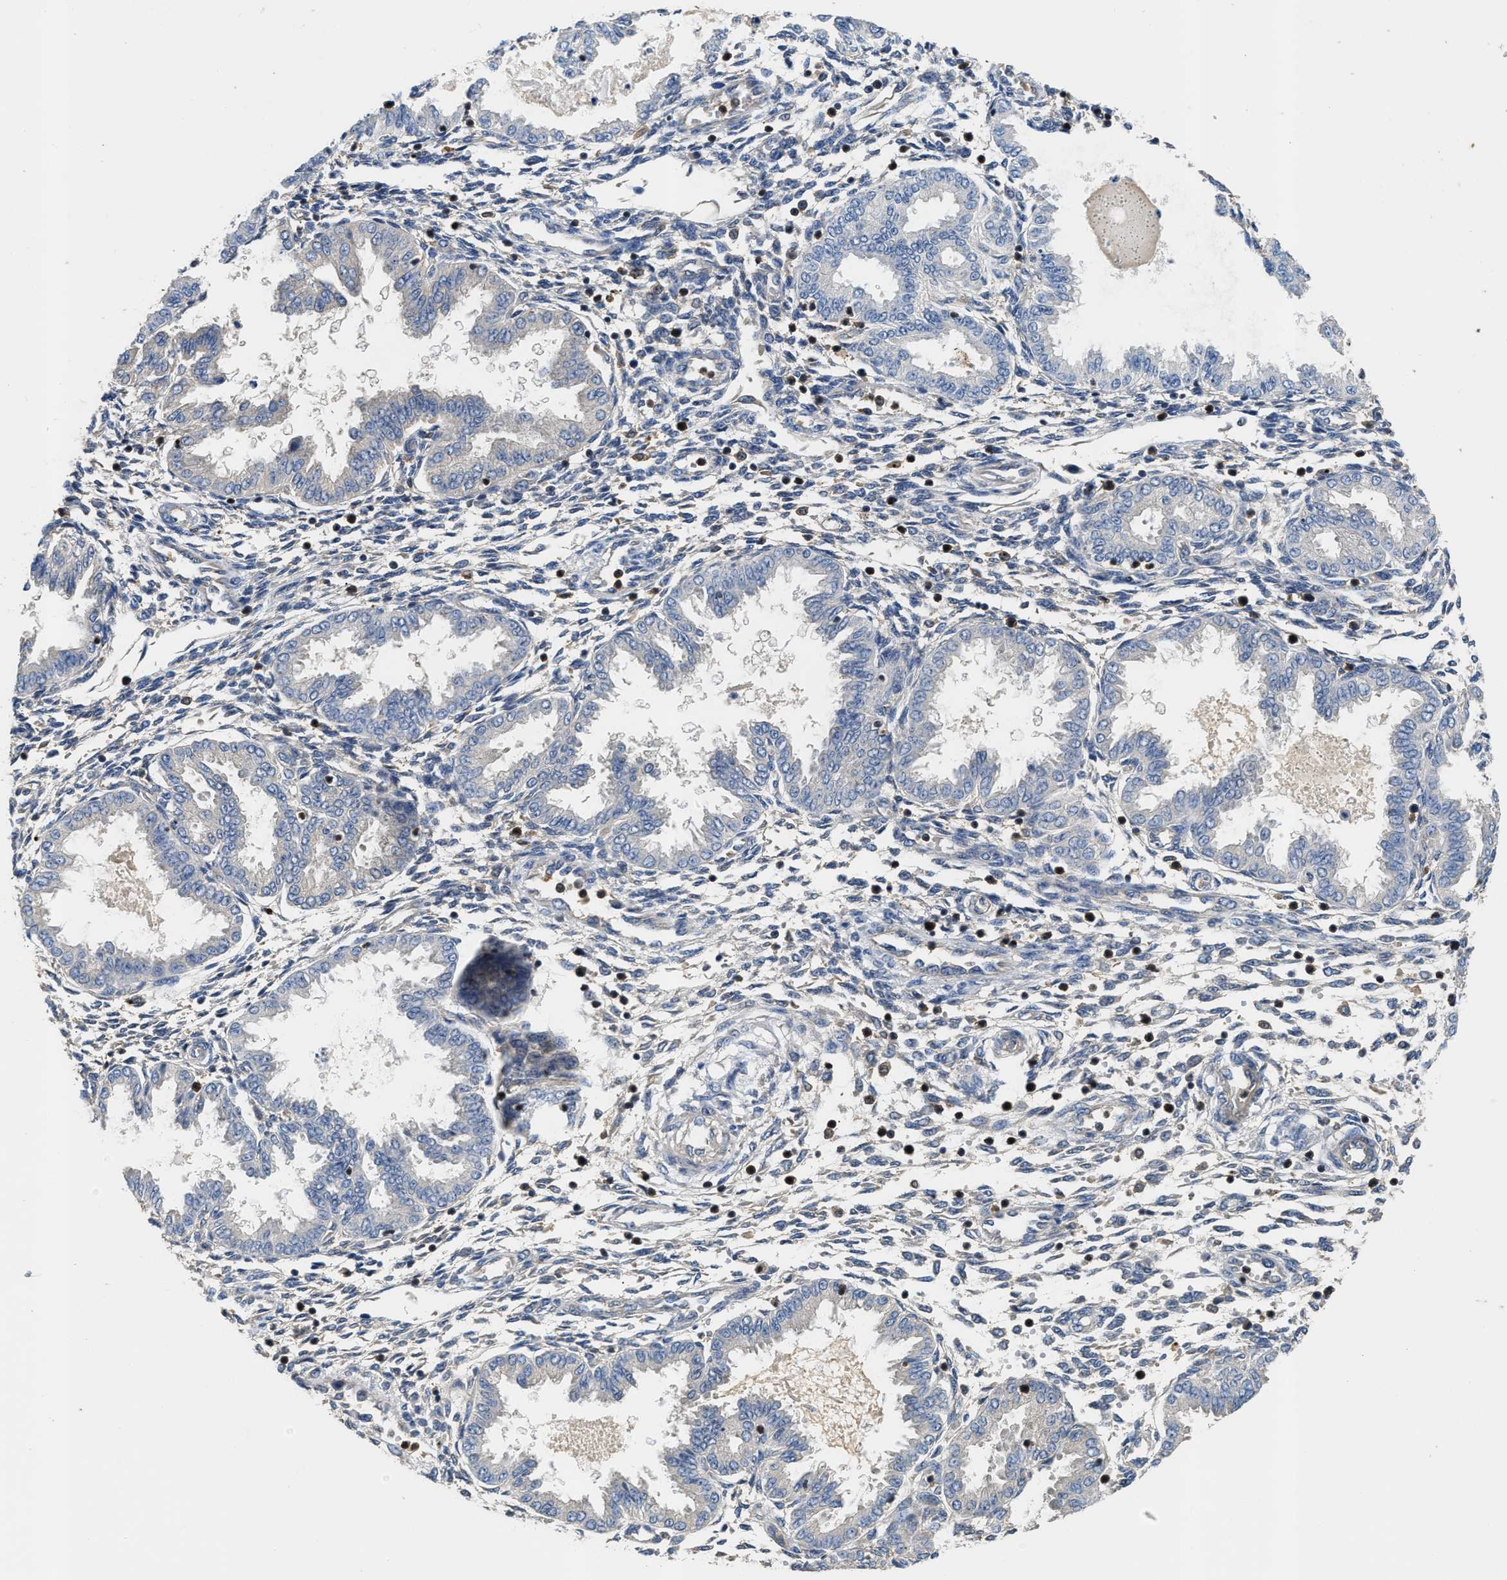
{"staining": {"intensity": "weak", "quantity": "<25%", "location": "cytoplasmic/membranous"}, "tissue": "endometrium", "cell_type": "Cells in endometrial stroma", "image_type": "normal", "snomed": [{"axis": "morphology", "description": "Normal tissue, NOS"}, {"axis": "topography", "description": "Endometrium"}], "caption": "The image shows no staining of cells in endometrial stroma in normal endometrium.", "gene": "OSTF1", "patient": {"sex": "female", "age": 33}}